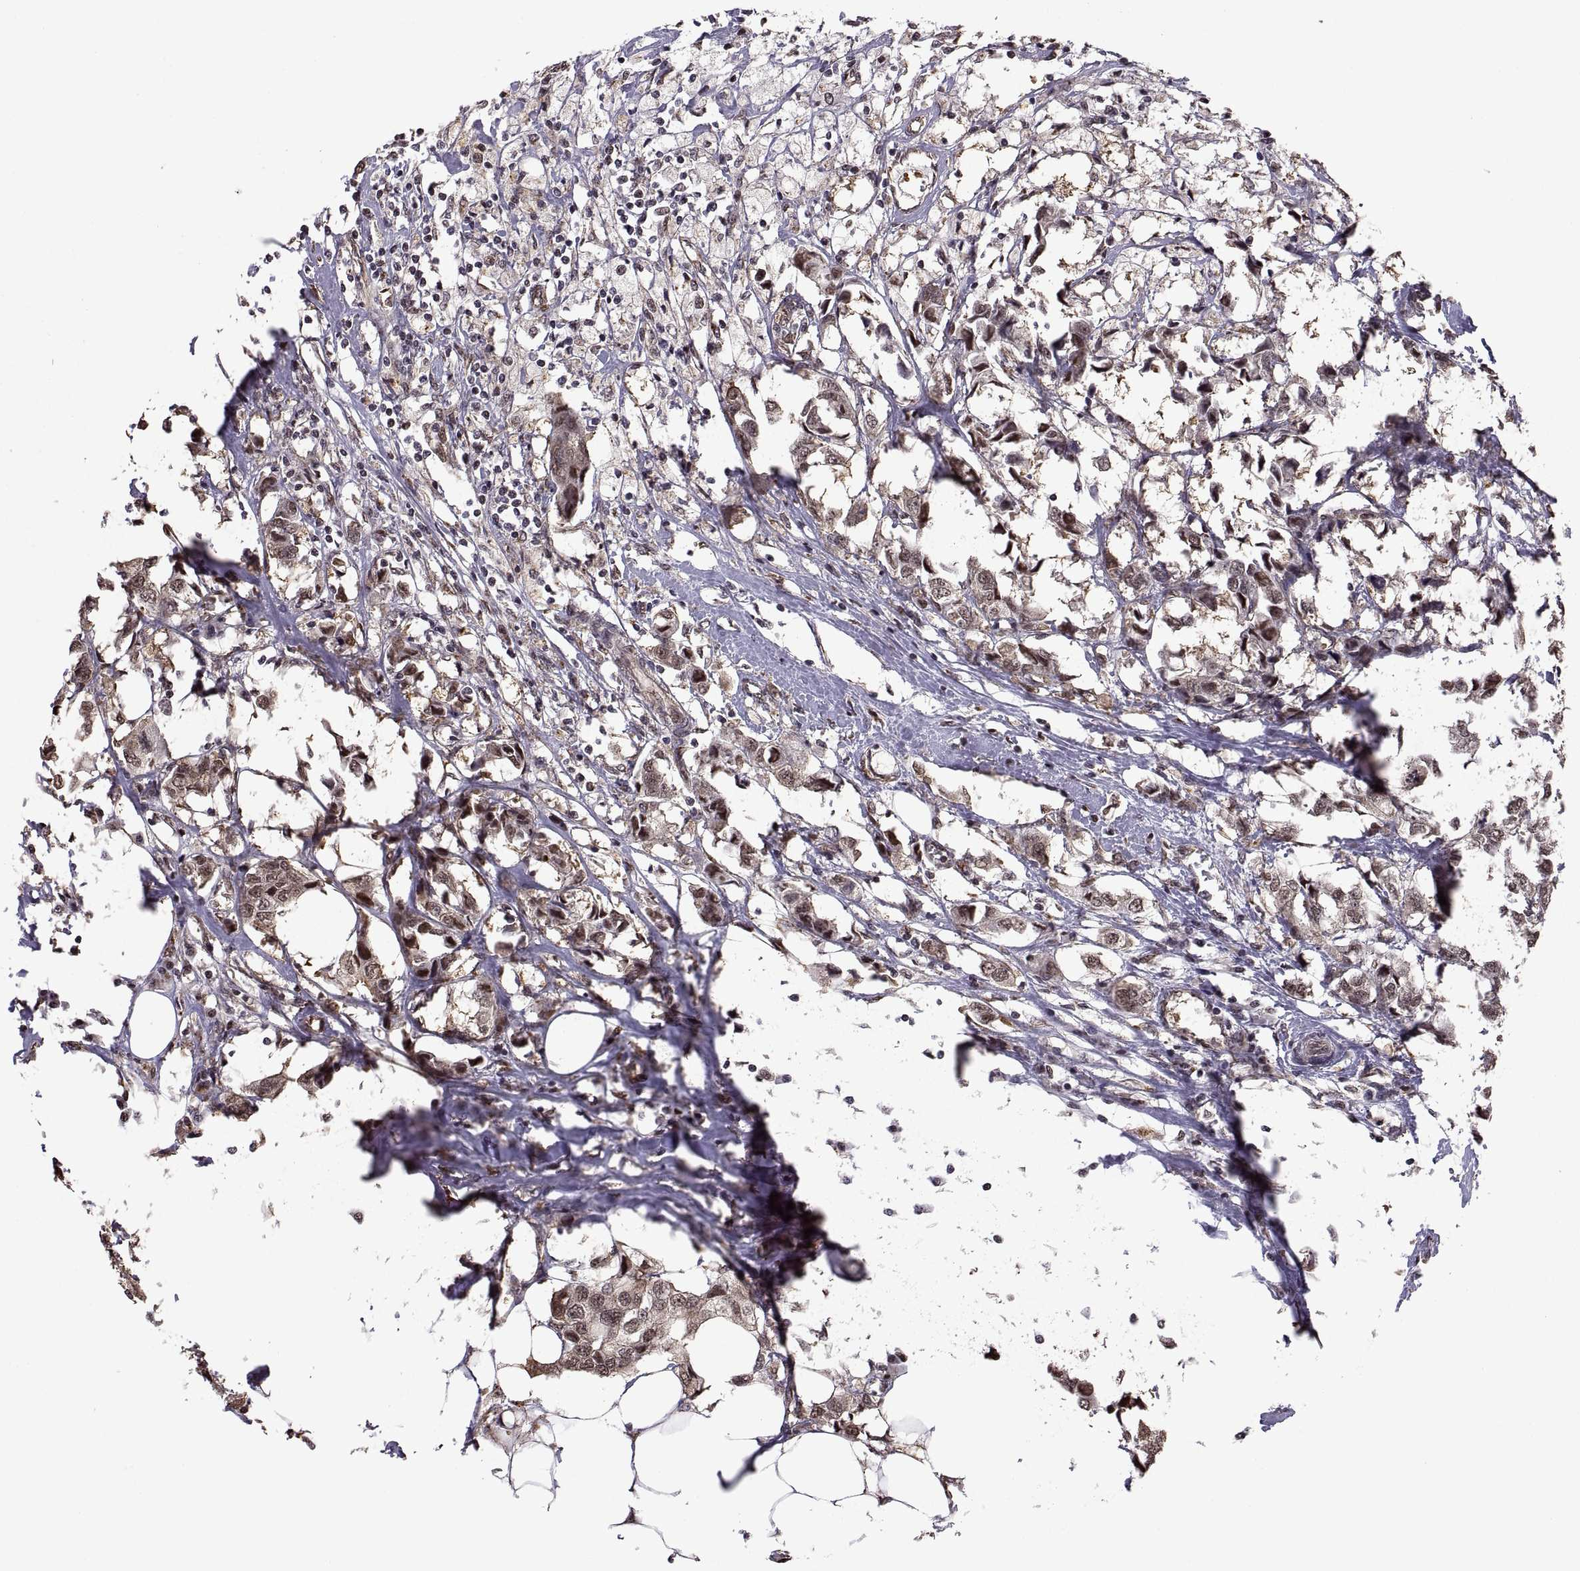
{"staining": {"intensity": "negative", "quantity": "none", "location": "none"}, "tissue": "breast cancer", "cell_type": "Tumor cells", "image_type": "cancer", "snomed": [{"axis": "morphology", "description": "Duct carcinoma"}, {"axis": "topography", "description": "Breast"}], "caption": "IHC micrograph of human breast cancer (intraductal carcinoma) stained for a protein (brown), which exhibits no expression in tumor cells.", "gene": "ARRB1", "patient": {"sex": "female", "age": 80}}